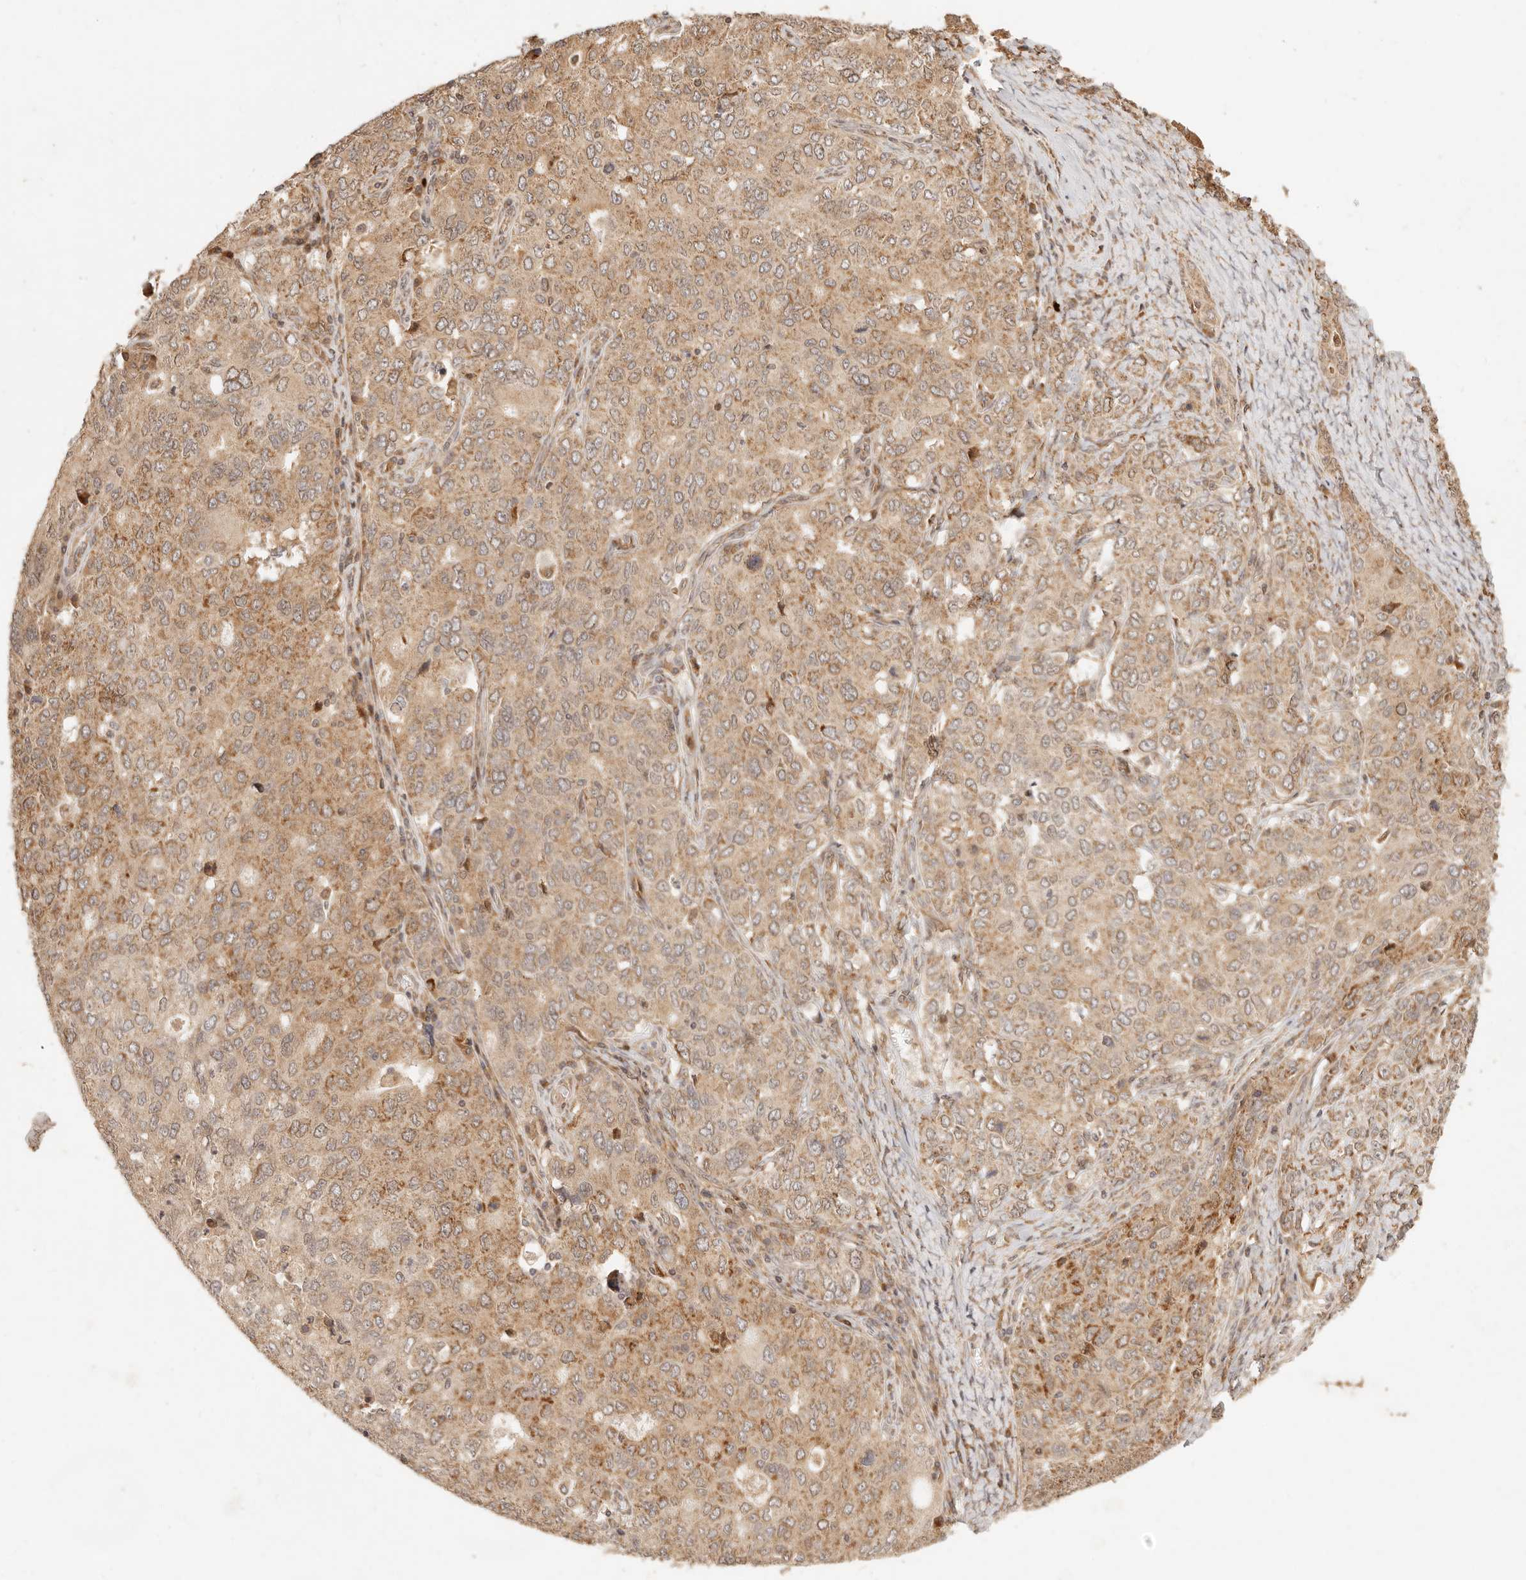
{"staining": {"intensity": "moderate", "quantity": ">75%", "location": "cytoplasmic/membranous"}, "tissue": "ovarian cancer", "cell_type": "Tumor cells", "image_type": "cancer", "snomed": [{"axis": "morphology", "description": "Carcinoma, endometroid"}, {"axis": "topography", "description": "Ovary"}], "caption": "This is an image of IHC staining of ovarian endometroid carcinoma, which shows moderate staining in the cytoplasmic/membranous of tumor cells.", "gene": "TIMM17A", "patient": {"sex": "female", "age": 62}}